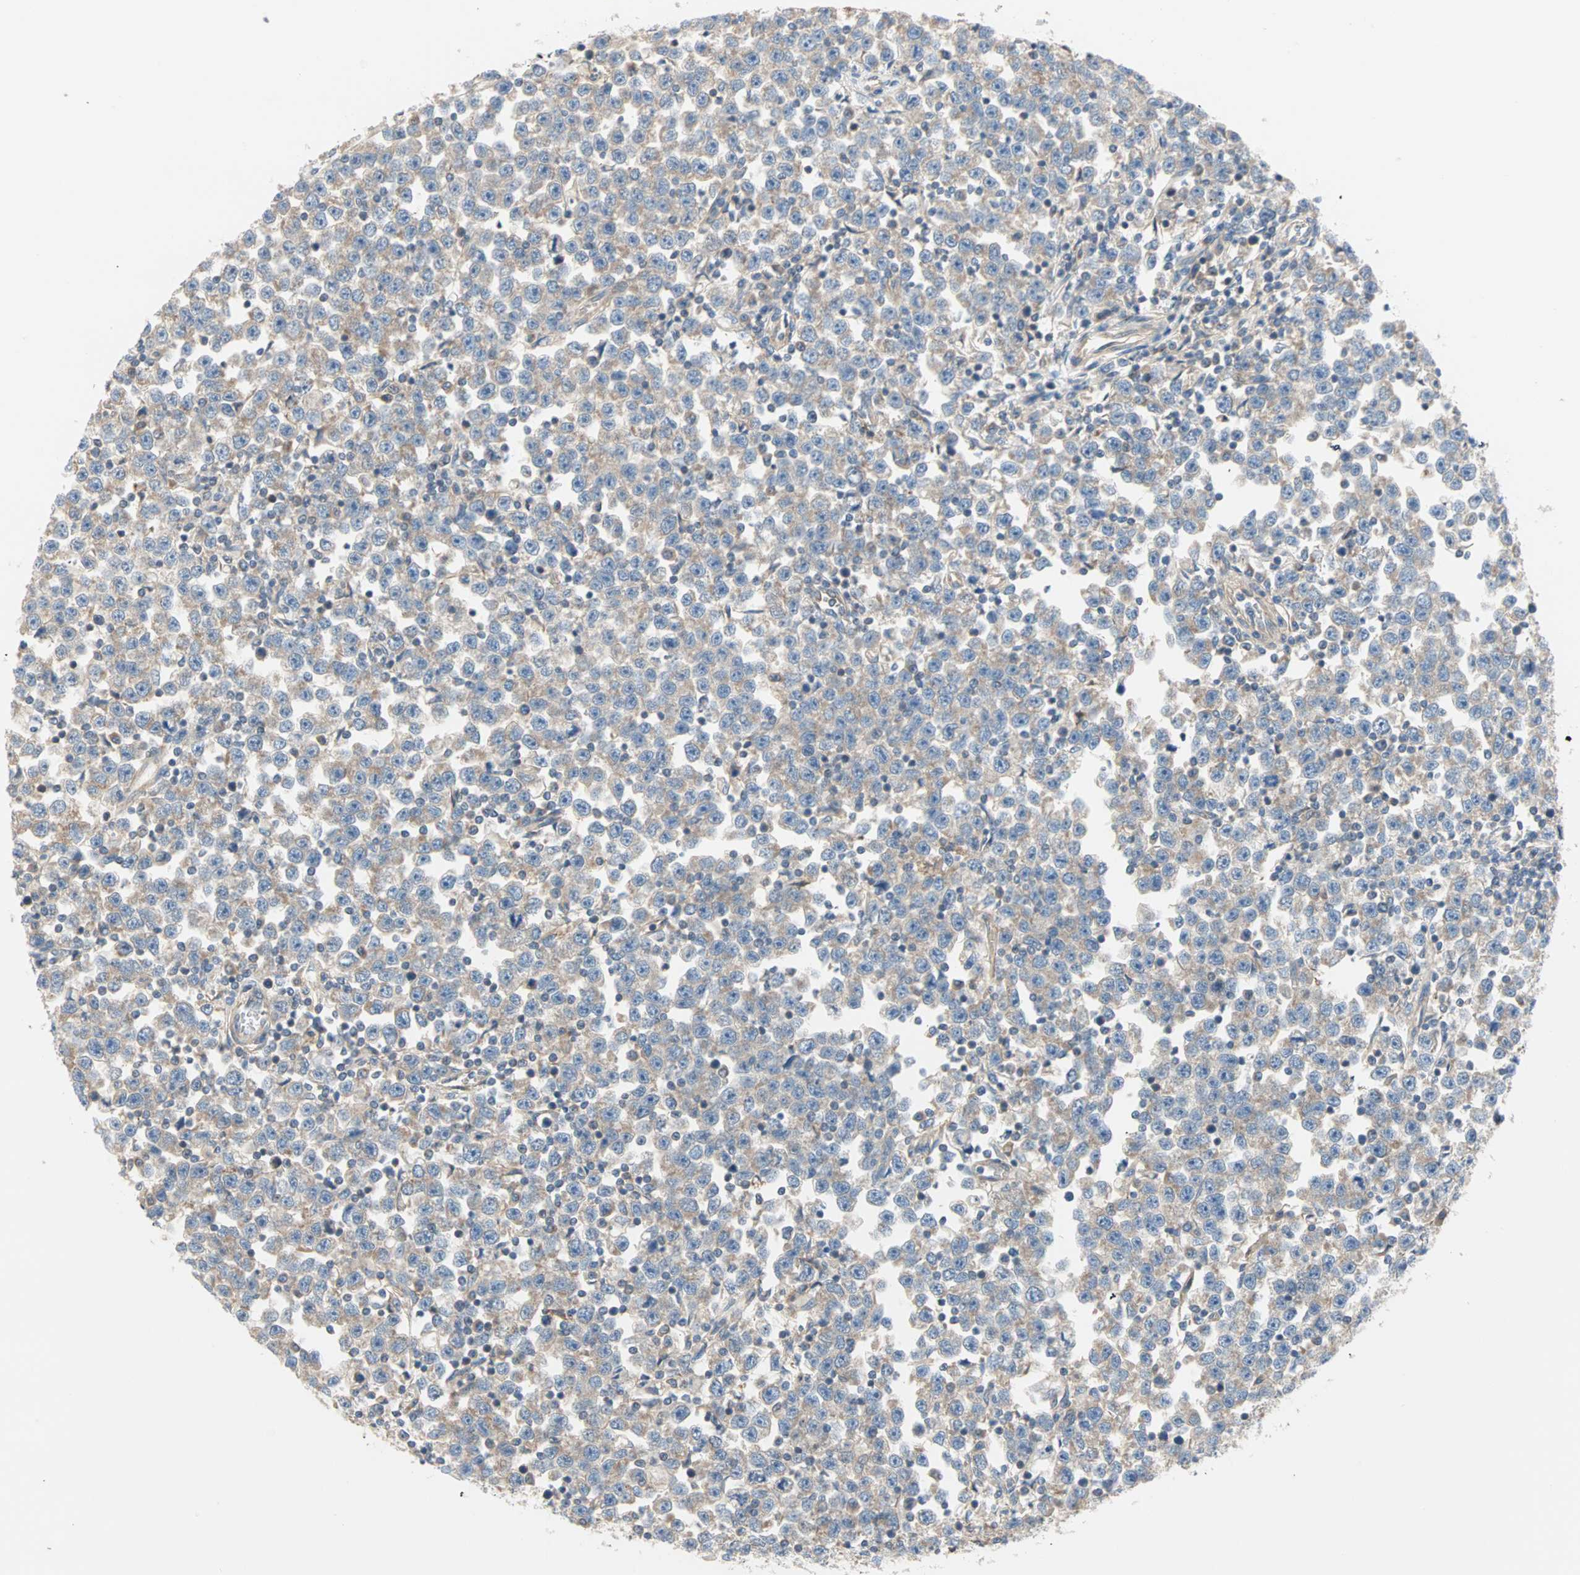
{"staining": {"intensity": "weak", "quantity": "25%-75%", "location": "cytoplasmic/membranous"}, "tissue": "testis cancer", "cell_type": "Tumor cells", "image_type": "cancer", "snomed": [{"axis": "morphology", "description": "Seminoma, NOS"}, {"axis": "topography", "description": "Testis"}], "caption": "This photomicrograph reveals IHC staining of human testis cancer (seminoma), with low weak cytoplasmic/membranous staining in about 25%-75% of tumor cells.", "gene": "PDE8A", "patient": {"sex": "male", "age": 43}}